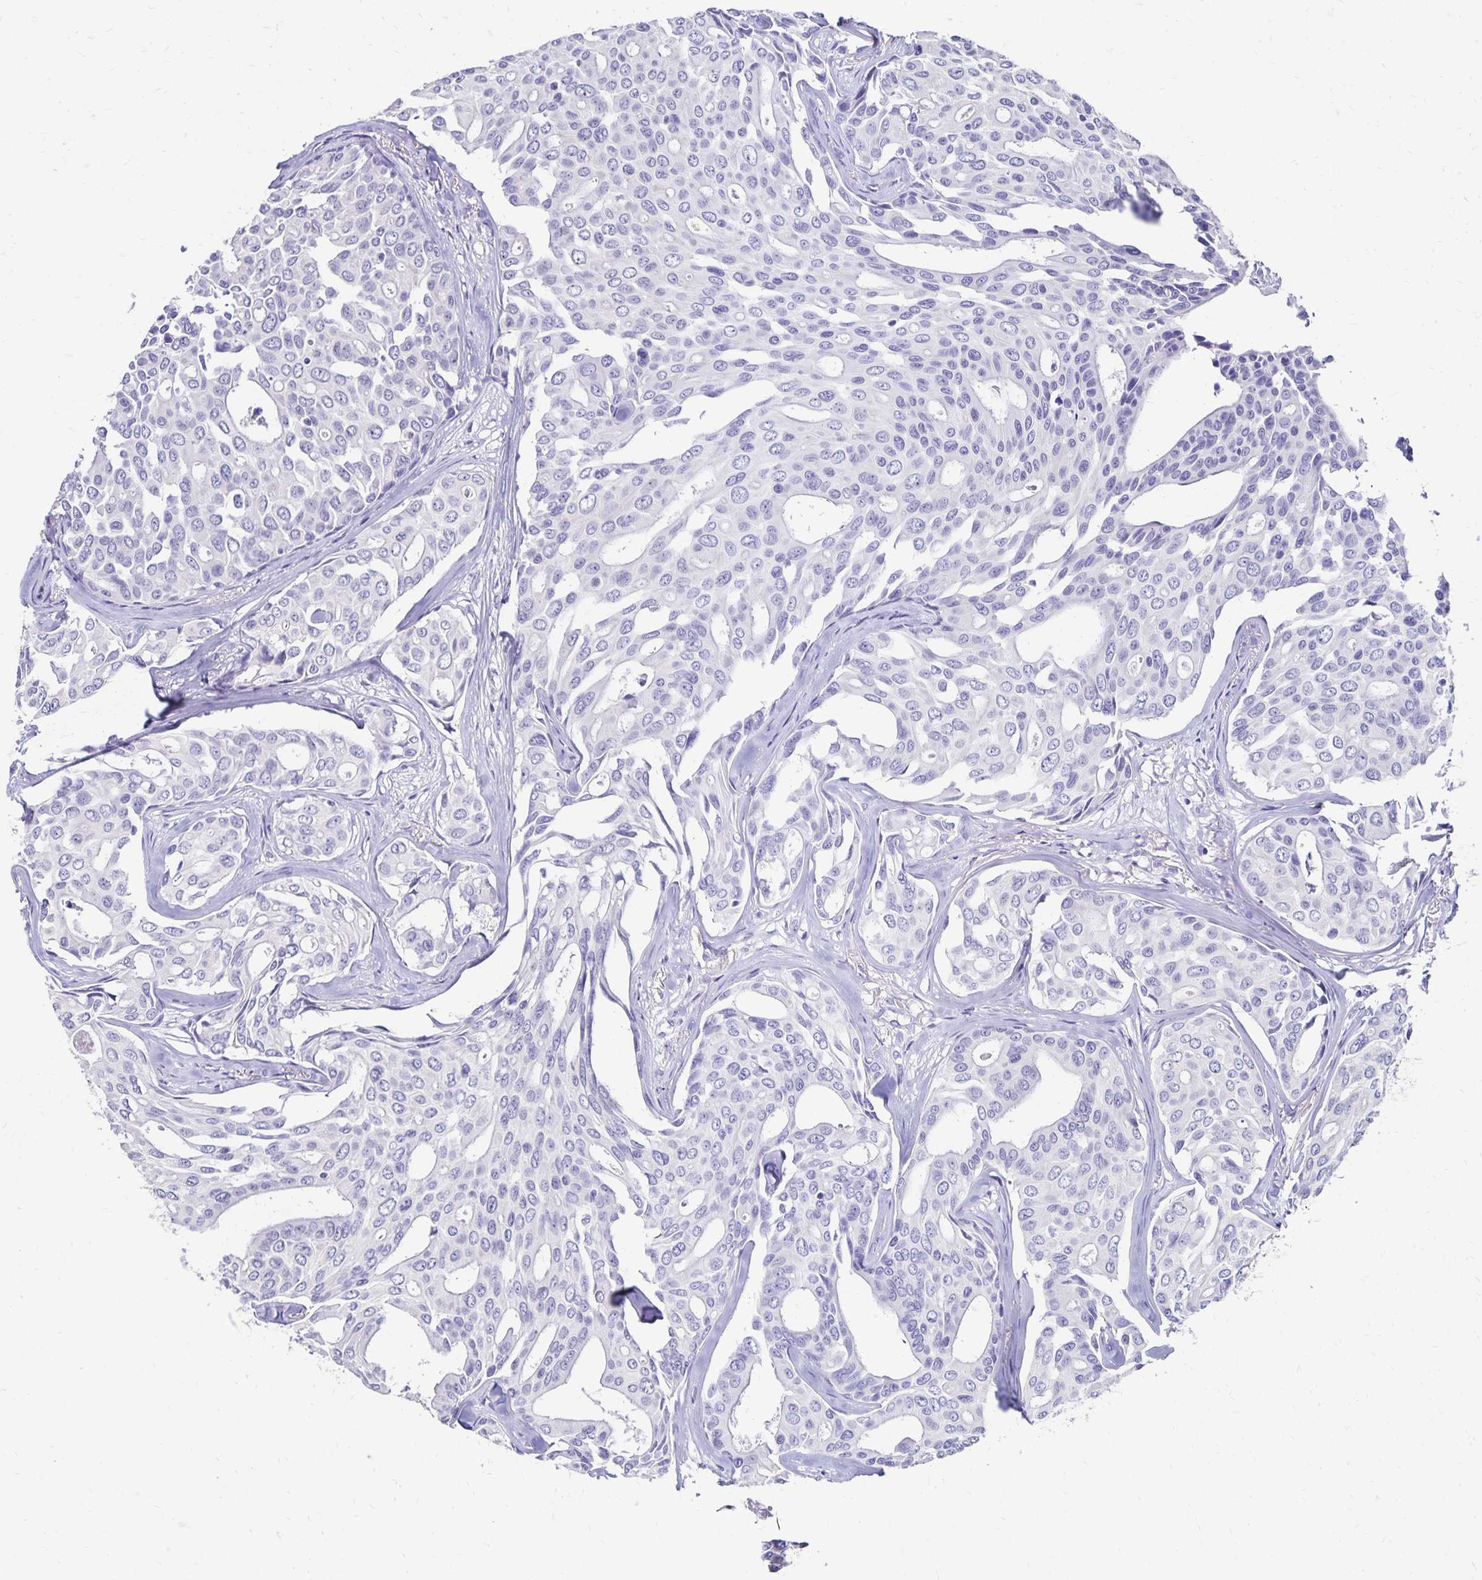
{"staining": {"intensity": "negative", "quantity": "none", "location": "none"}, "tissue": "breast cancer", "cell_type": "Tumor cells", "image_type": "cancer", "snomed": [{"axis": "morphology", "description": "Duct carcinoma"}, {"axis": "topography", "description": "Breast"}], "caption": "Breast intraductal carcinoma was stained to show a protein in brown. There is no significant positivity in tumor cells.", "gene": "DYNLT4", "patient": {"sex": "female", "age": 54}}